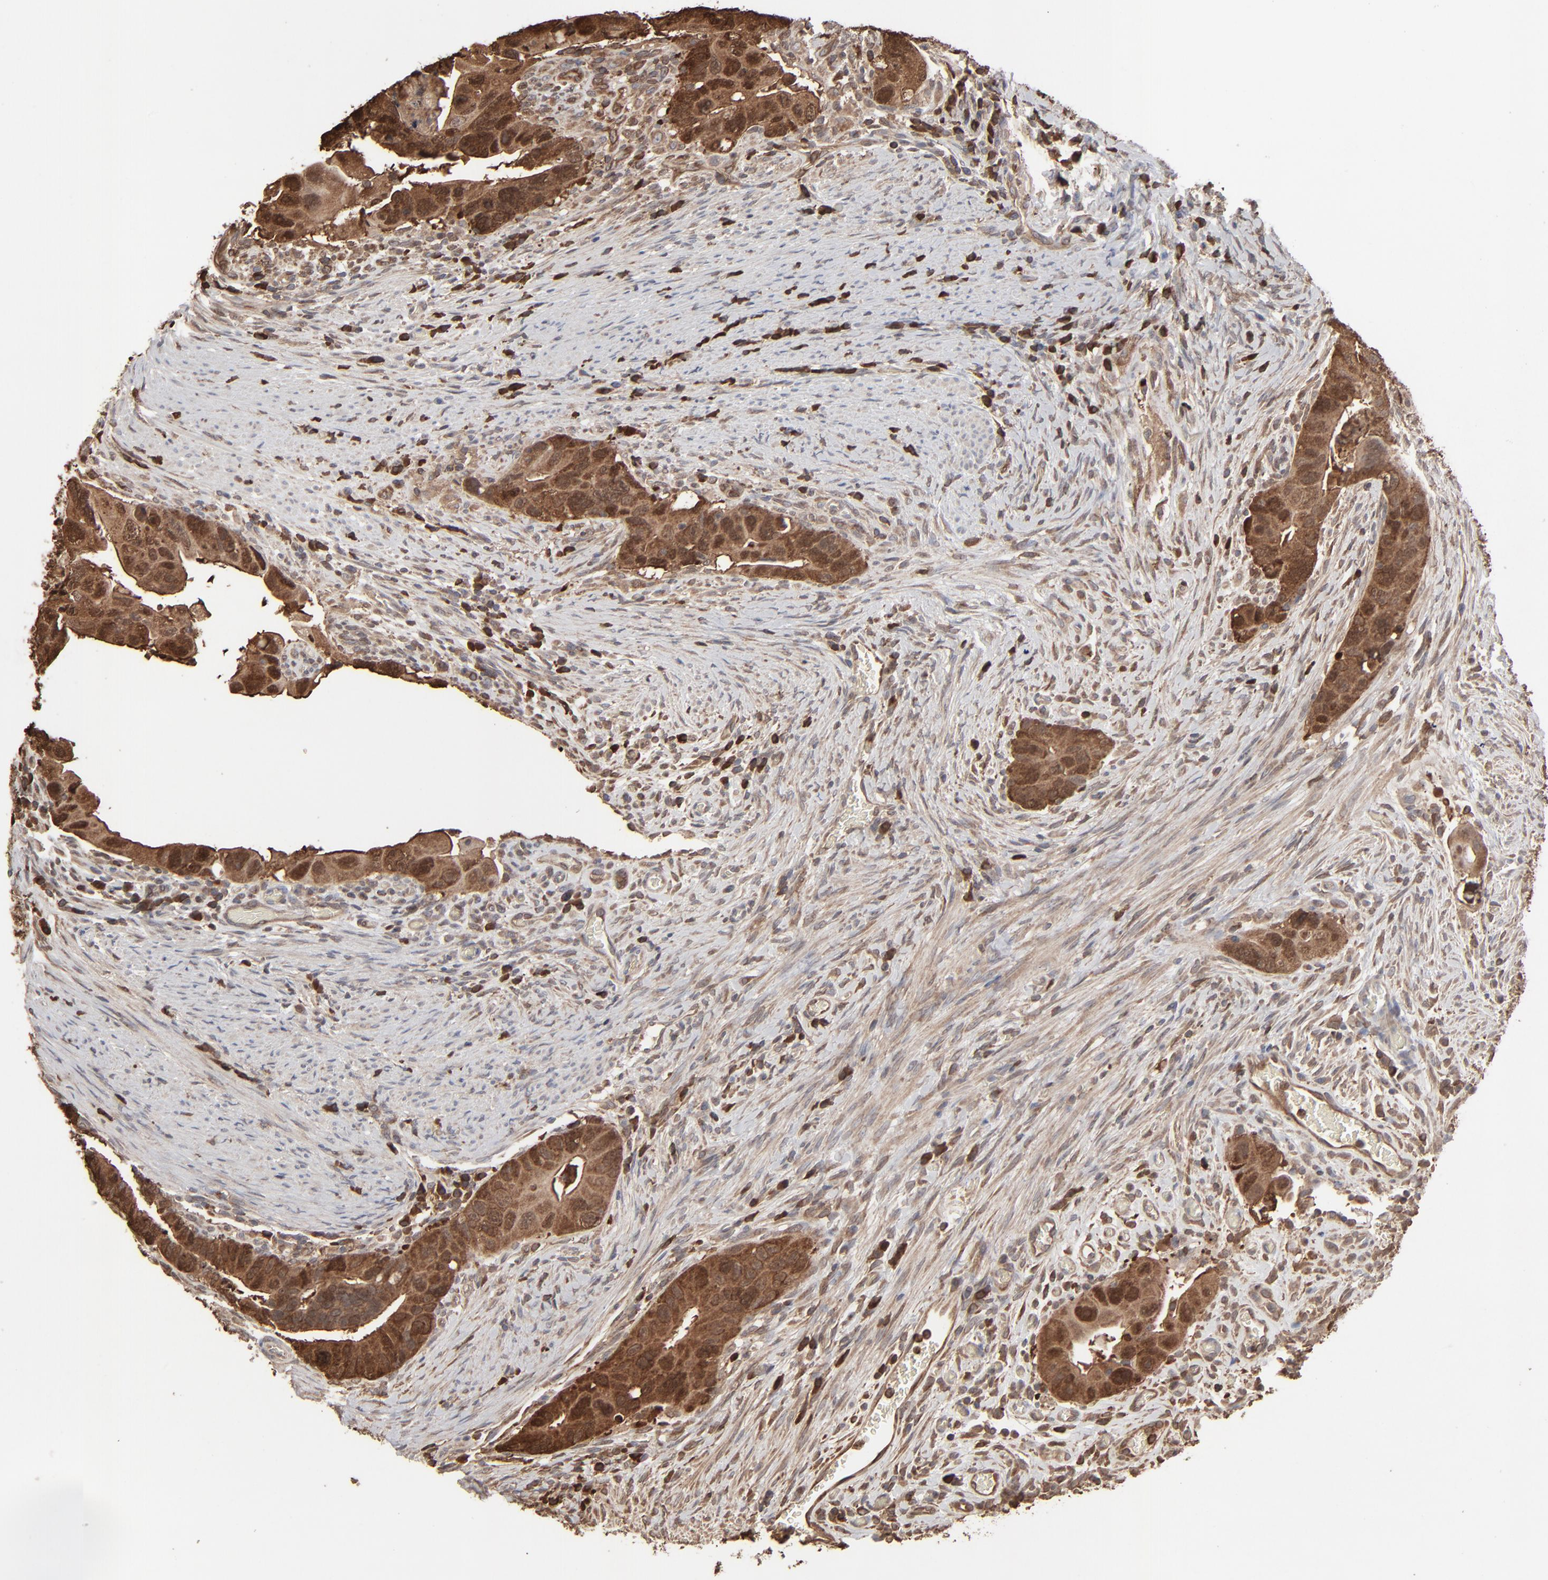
{"staining": {"intensity": "strong", "quantity": ">75%", "location": "cytoplasmic/membranous"}, "tissue": "colorectal cancer", "cell_type": "Tumor cells", "image_type": "cancer", "snomed": [{"axis": "morphology", "description": "Adenocarcinoma, NOS"}, {"axis": "topography", "description": "Rectum"}], "caption": "Human adenocarcinoma (colorectal) stained with a brown dye shows strong cytoplasmic/membranous positive positivity in about >75% of tumor cells.", "gene": "NME1-NME2", "patient": {"sex": "male", "age": 53}}